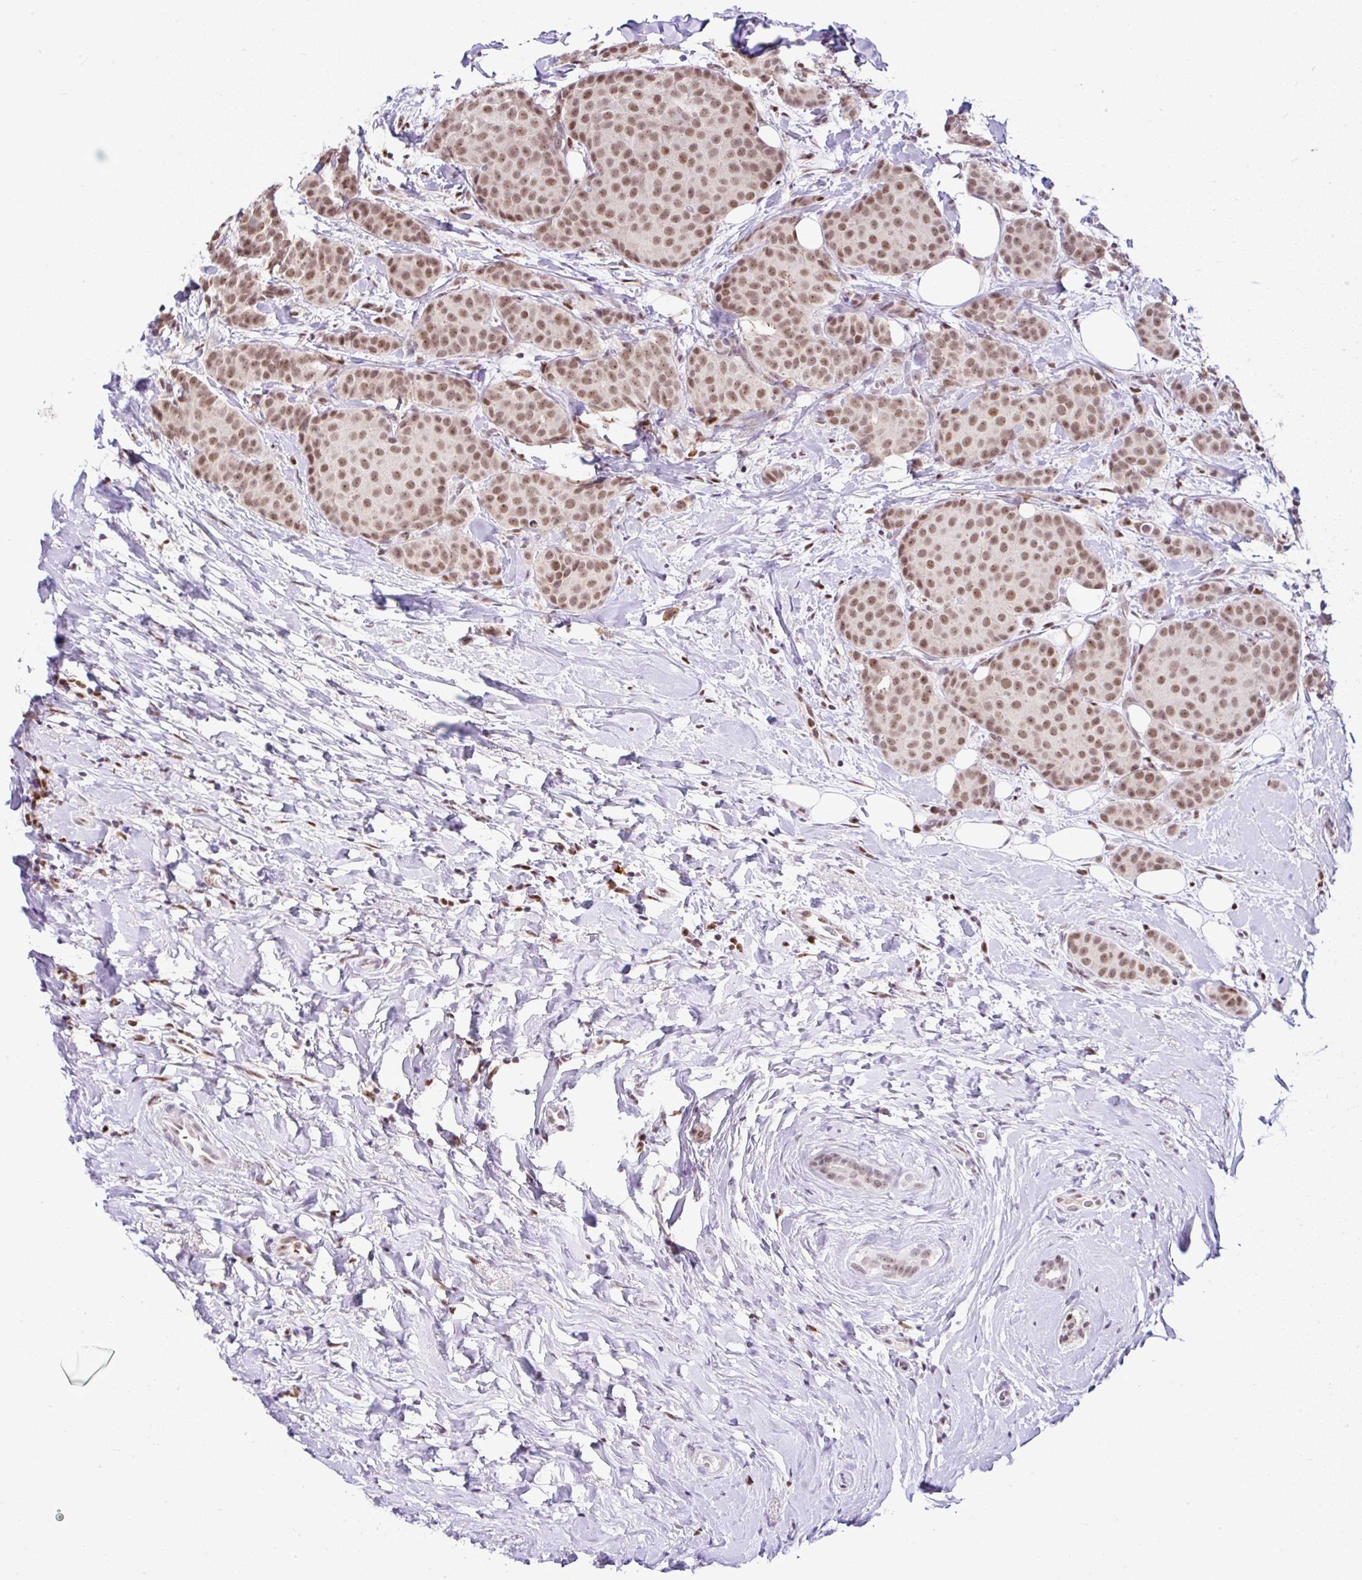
{"staining": {"intensity": "moderate", "quantity": ">75%", "location": "nuclear"}, "tissue": "breast cancer", "cell_type": "Tumor cells", "image_type": "cancer", "snomed": [{"axis": "morphology", "description": "Duct carcinoma"}, {"axis": "topography", "description": "Breast"}], "caption": "Protein positivity by immunohistochemistry shows moderate nuclear expression in approximately >75% of tumor cells in breast invasive ductal carcinoma.", "gene": "PTPN2", "patient": {"sex": "female", "age": 70}}